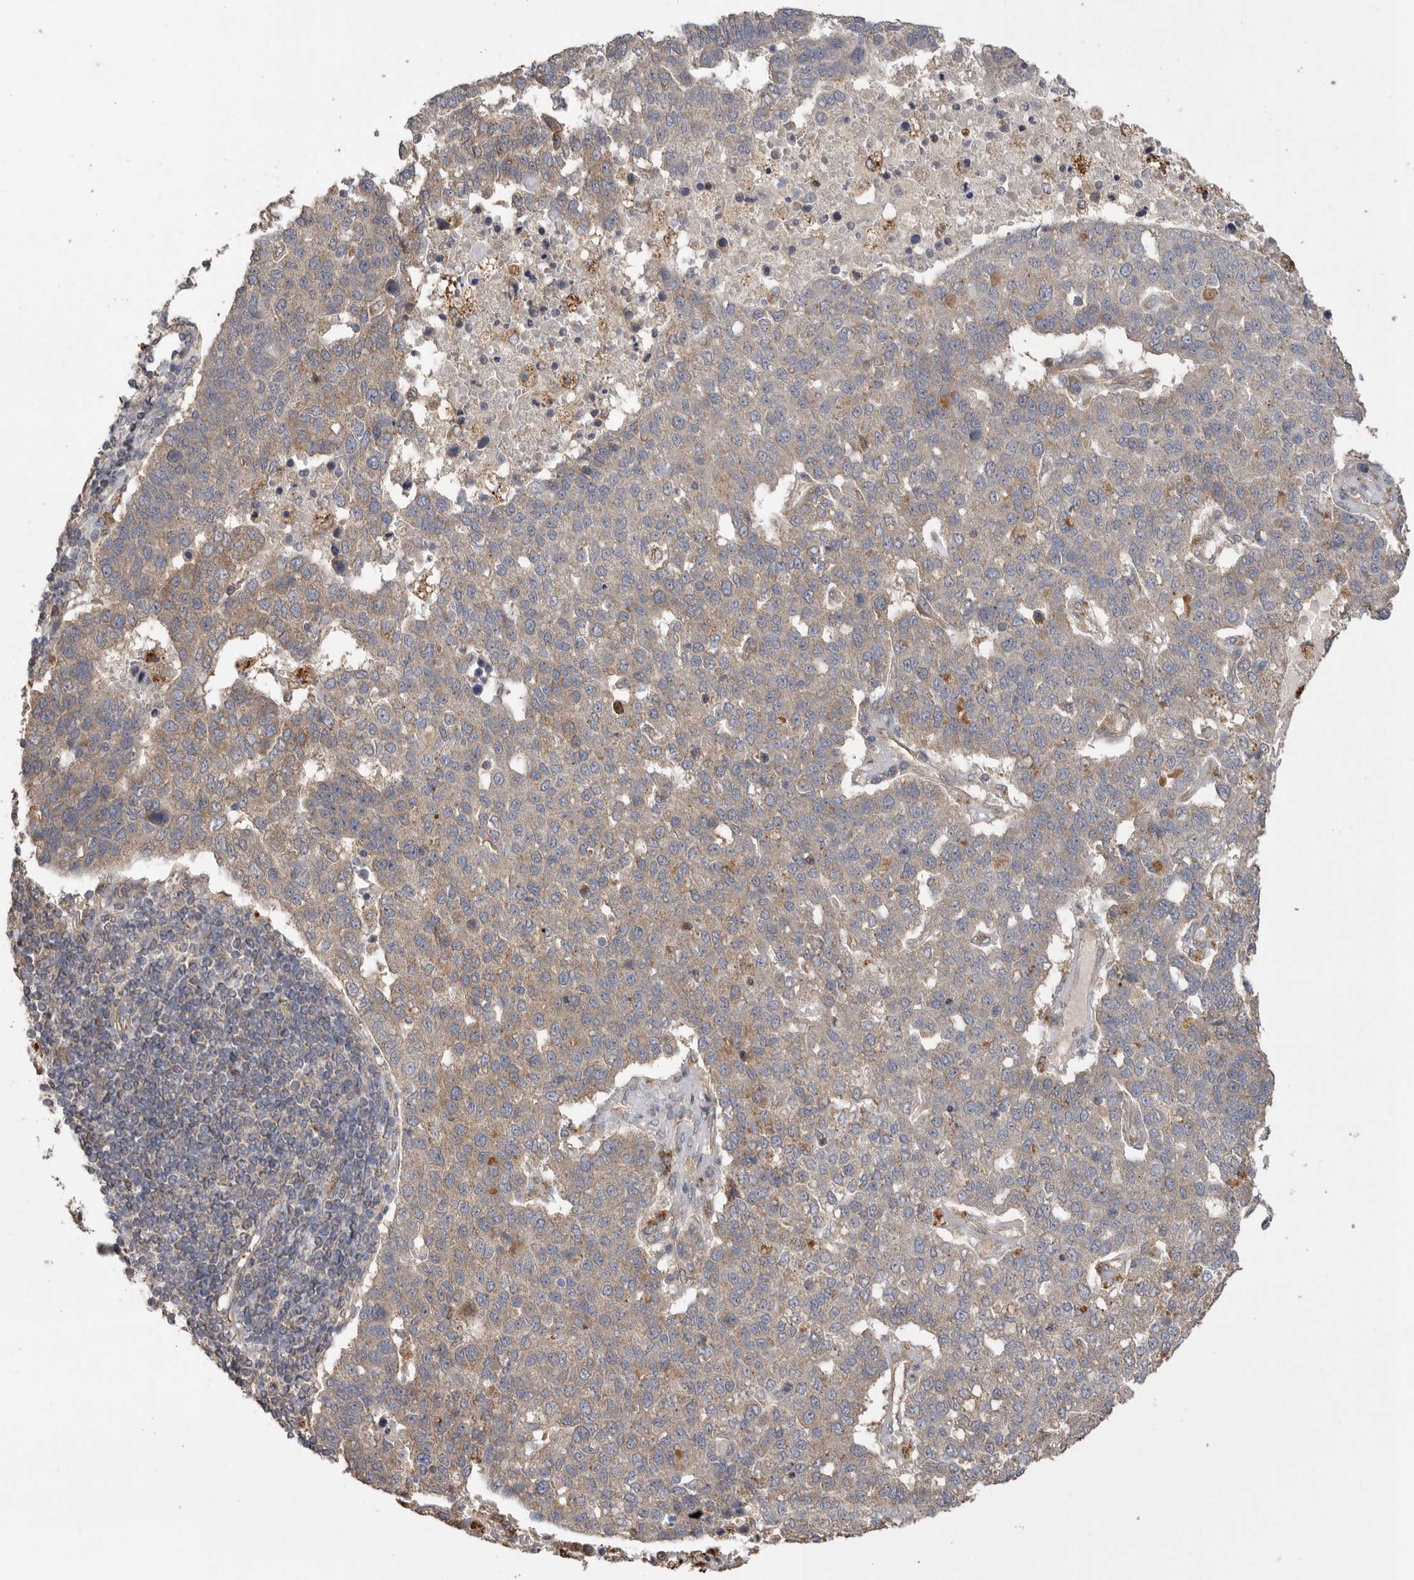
{"staining": {"intensity": "weak", "quantity": "25%-75%", "location": "cytoplasmic/membranous"}, "tissue": "pancreatic cancer", "cell_type": "Tumor cells", "image_type": "cancer", "snomed": [{"axis": "morphology", "description": "Adenocarcinoma, NOS"}, {"axis": "topography", "description": "Pancreas"}], "caption": "Protein expression analysis of human adenocarcinoma (pancreatic) reveals weak cytoplasmic/membranous staining in approximately 25%-75% of tumor cells. Nuclei are stained in blue.", "gene": "PODXL2", "patient": {"sex": "female", "age": 61}}